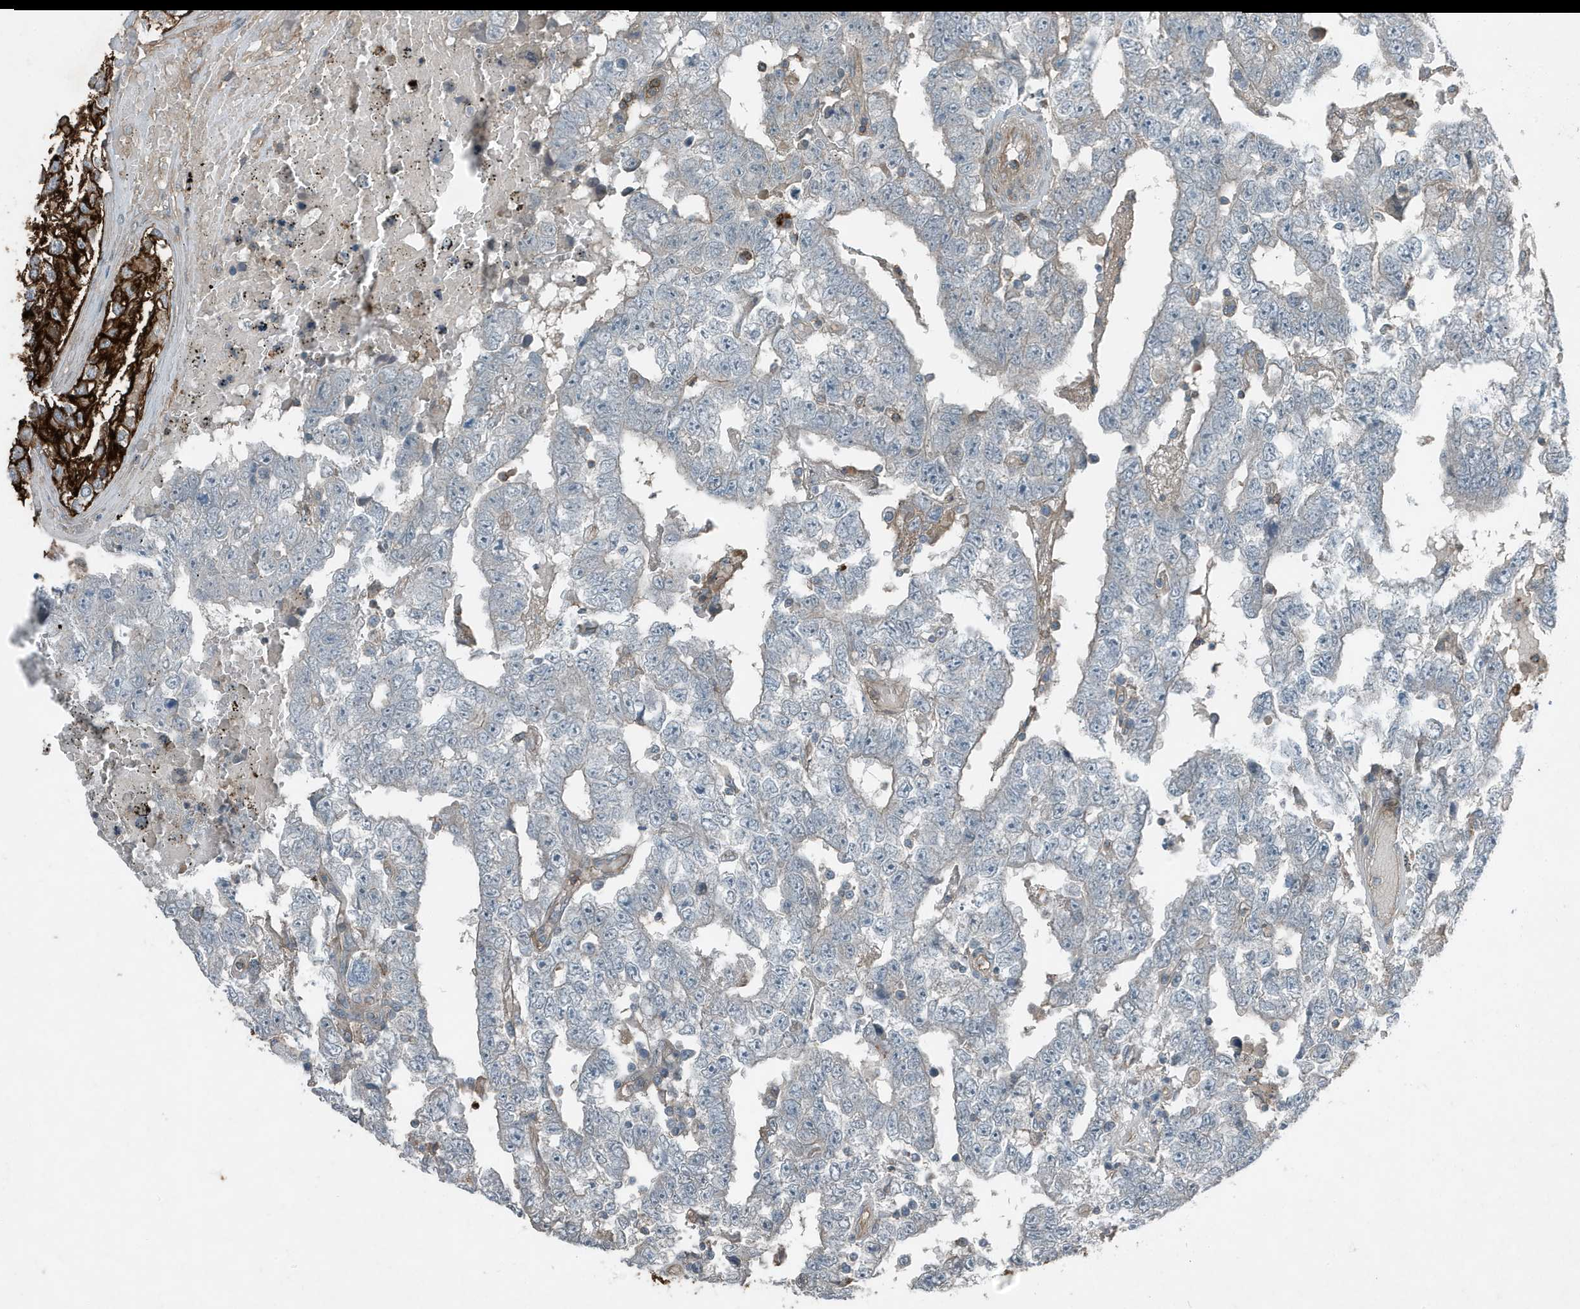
{"staining": {"intensity": "negative", "quantity": "none", "location": "none"}, "tissue": "testis cancer", "cell_type": "Tumor cells", "image_type": "cancer", "snomed": [{"axis": "morphology", "description": "Carcinoma, Embryonal, NOS"}, {"axis": "topography", "description": "Testis"}], "caption": "This photomicrograph is of testis cancer stained with IHC to label a protein in brown with the nuclei are counter-stained blue. There is no staining in tumor cells.", "gene": "DAPP1", "patient": {"sex": "male", "age": 25}}